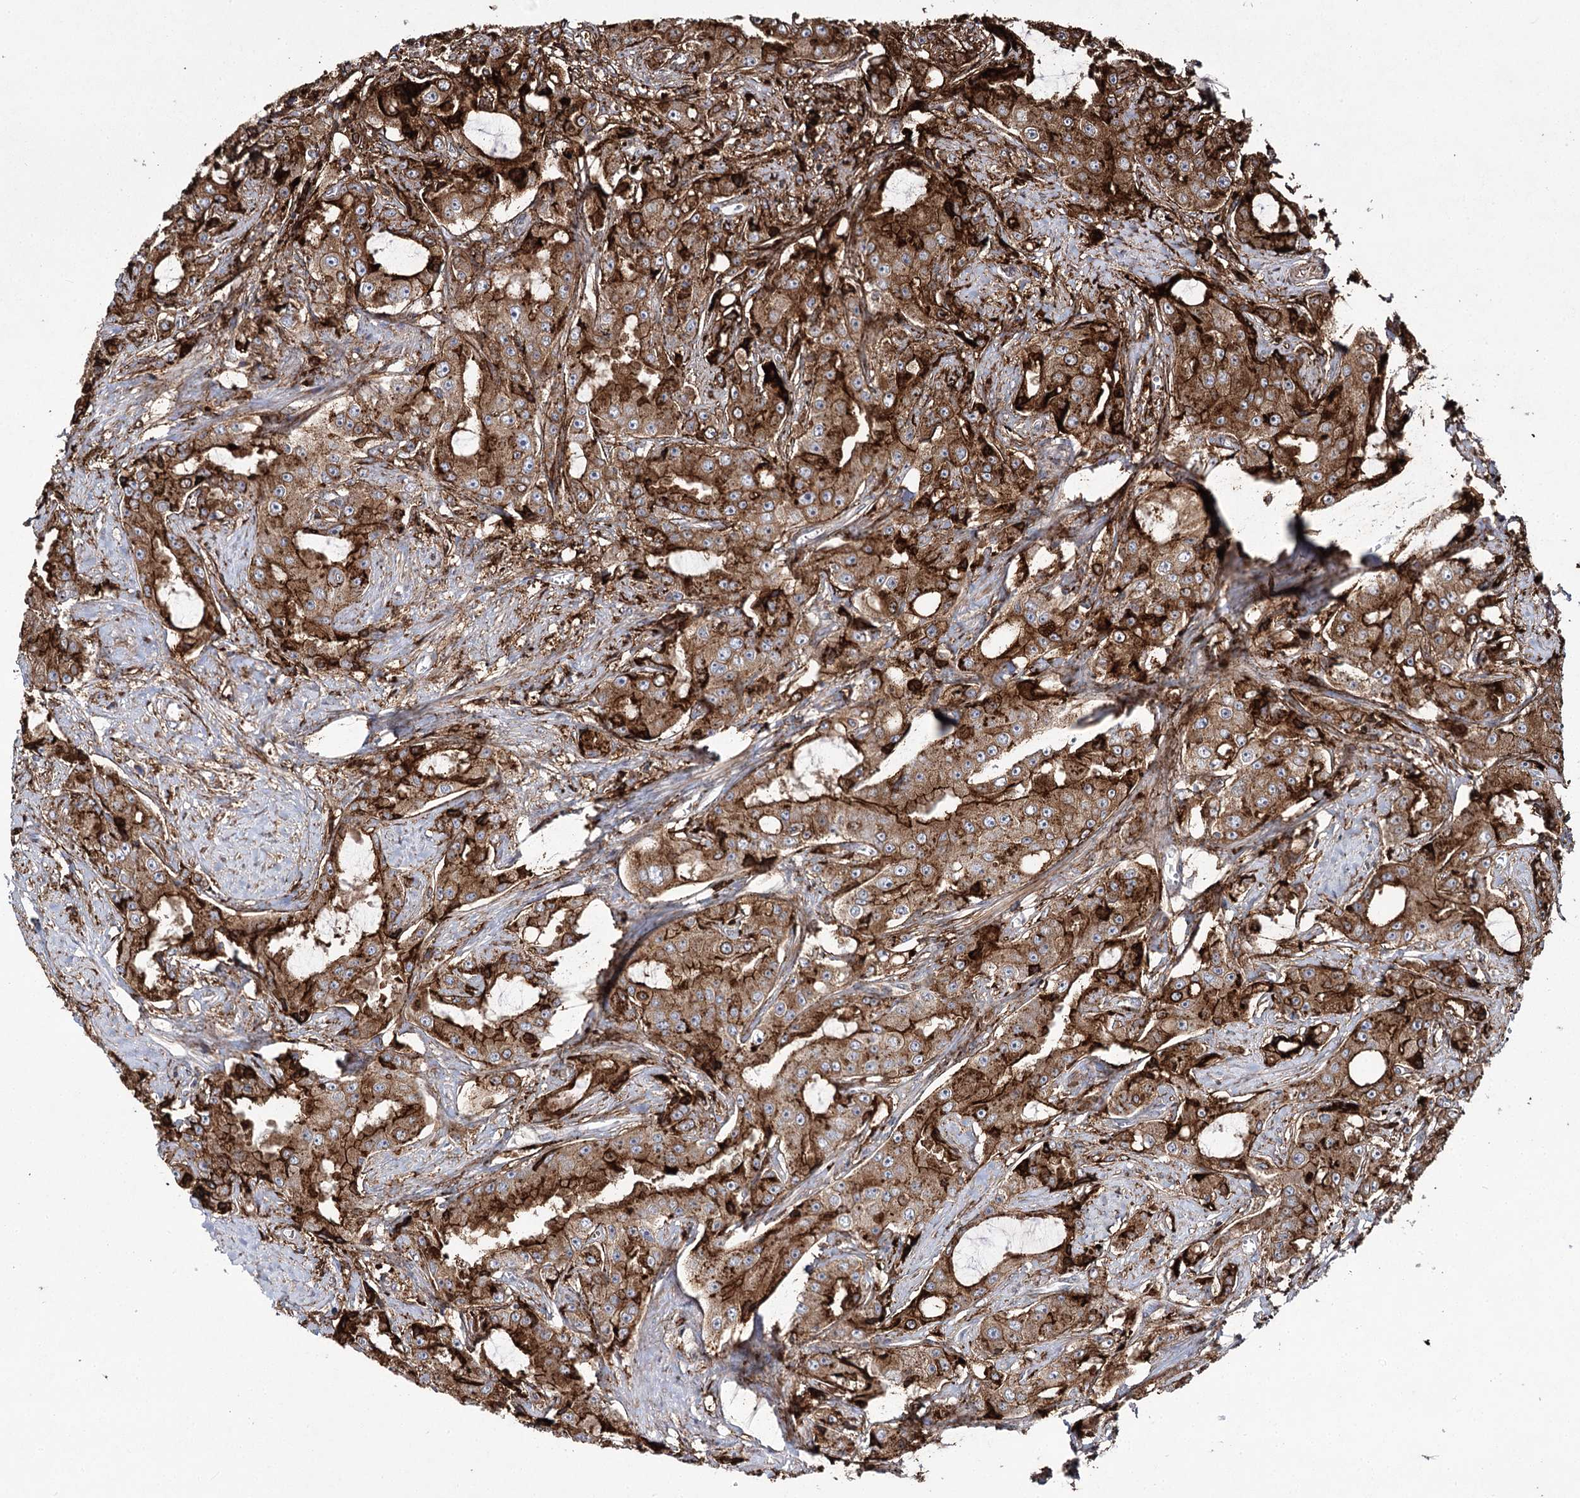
{"staining": {"intensity": "strong", "quantity": "25%-75%", "location": "cytoplasmic/membranous"}, "tissue": "prostate cancer", "cell_type": "Tumor cells", "image_type": "cancer", "snomed": [{"axis": "morphology", "description": "Adenocarcinoma, High grade"}, {"axis": "topography", "description": "Prostate"}], "caption": "Immunohistochemistry histopathology image of prostate cancer stained for a protein (brown), which demonstrates high levels of strong cytoplasmic/membranous expression in about 25%-75% of tumor cells.", "gene": "DCUN1D4", "patient": {"sex": "male", "age": 73}}